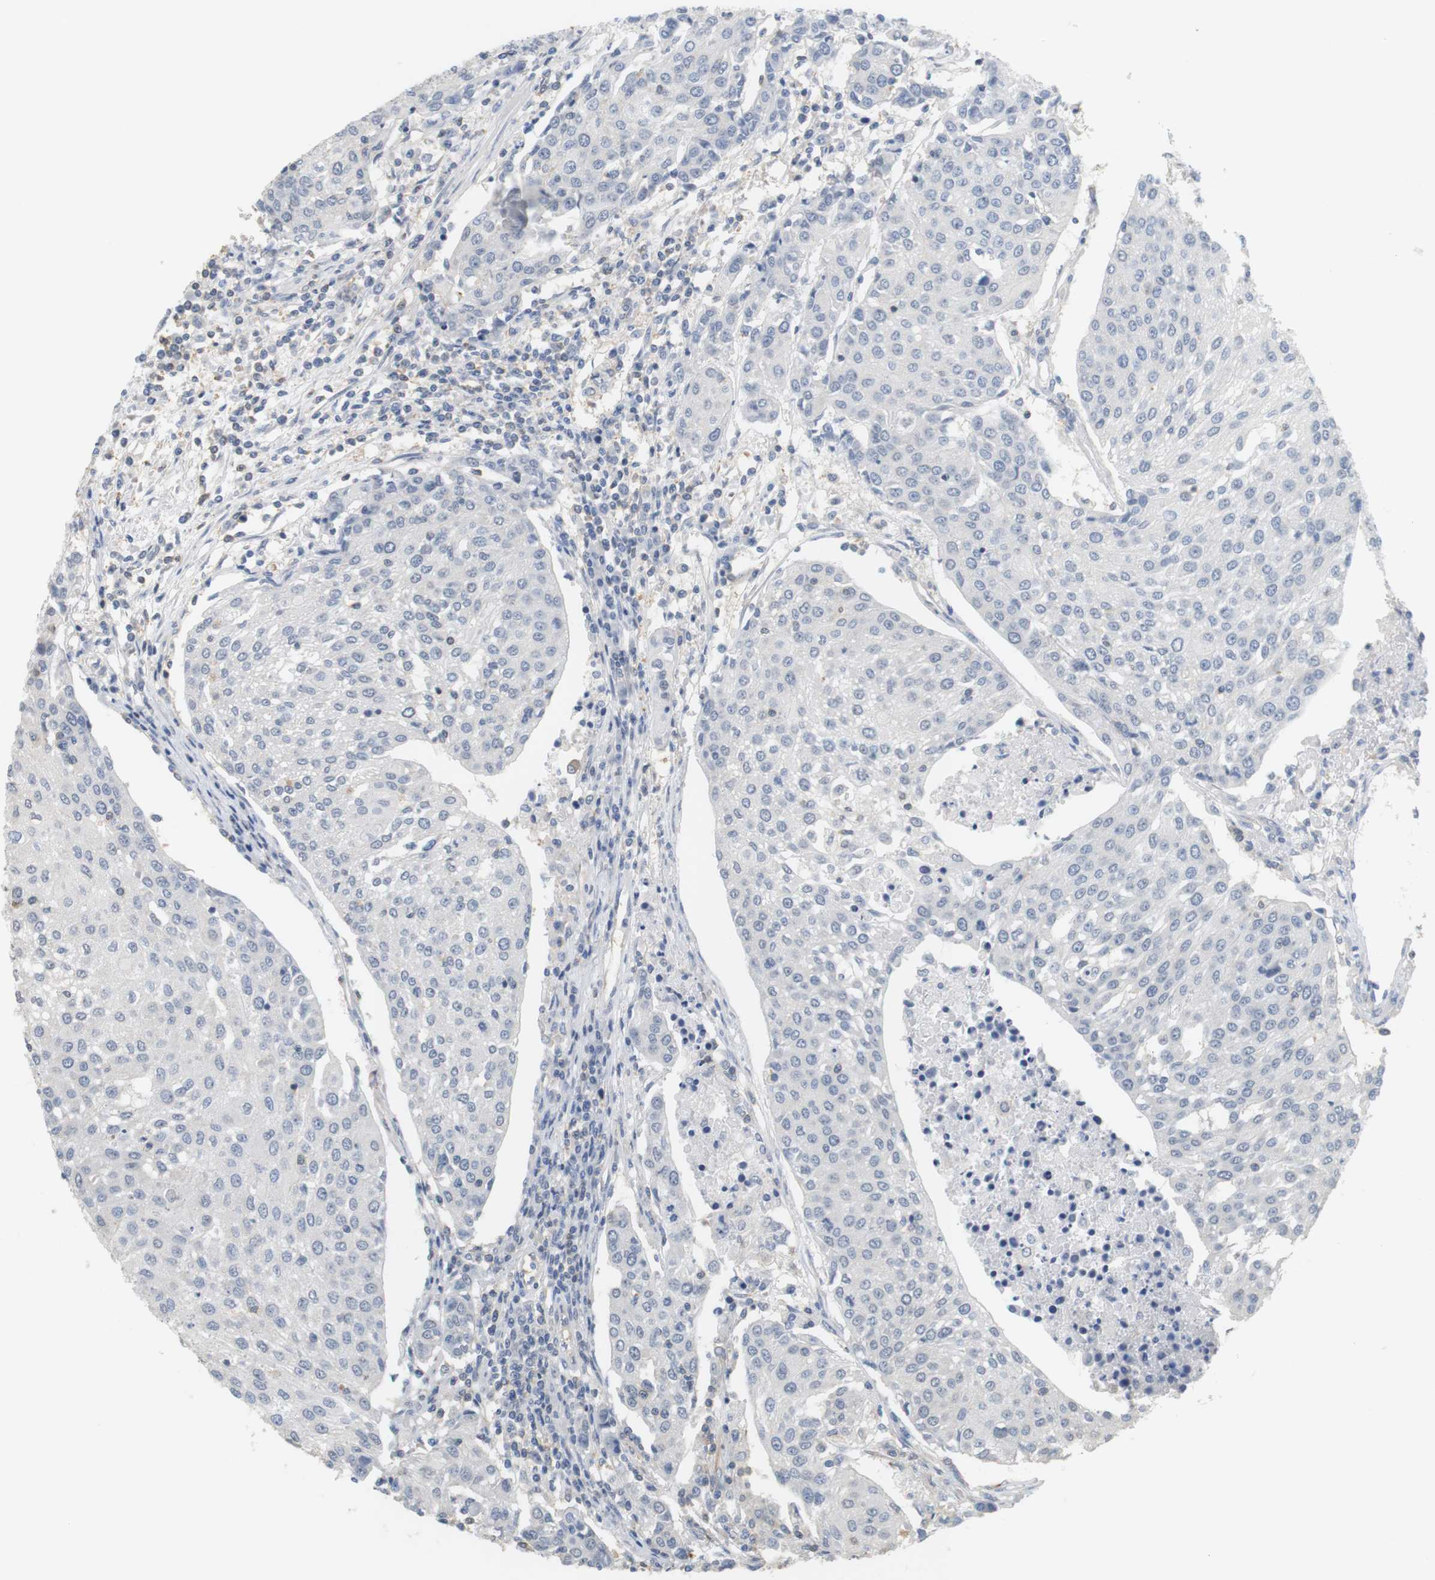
{"staining": {"intensity": "negative", "quantity": "none", "location": "none"}, "tissue": "urothelial cancer", "cell_type": "Tumor cells", "image_type": "cancer", "snomed": [{"axis": "morphology", "description": "Urothelial carcinoma, High grade"}, {"axis": "topography", "description": "Urinary bladder"}], "caption": "Micrograph shows no significant protein expression in tumor cells of urothelial cancer. (Stains: DAB (3,3'-diaminobenzidine) immunohistochemistry with hematoxylin counter stain, Microscopy: brightfield microscopy at high magnification).", "gene": "OSR1", "patient": {"sex": "female", "age": 85}}